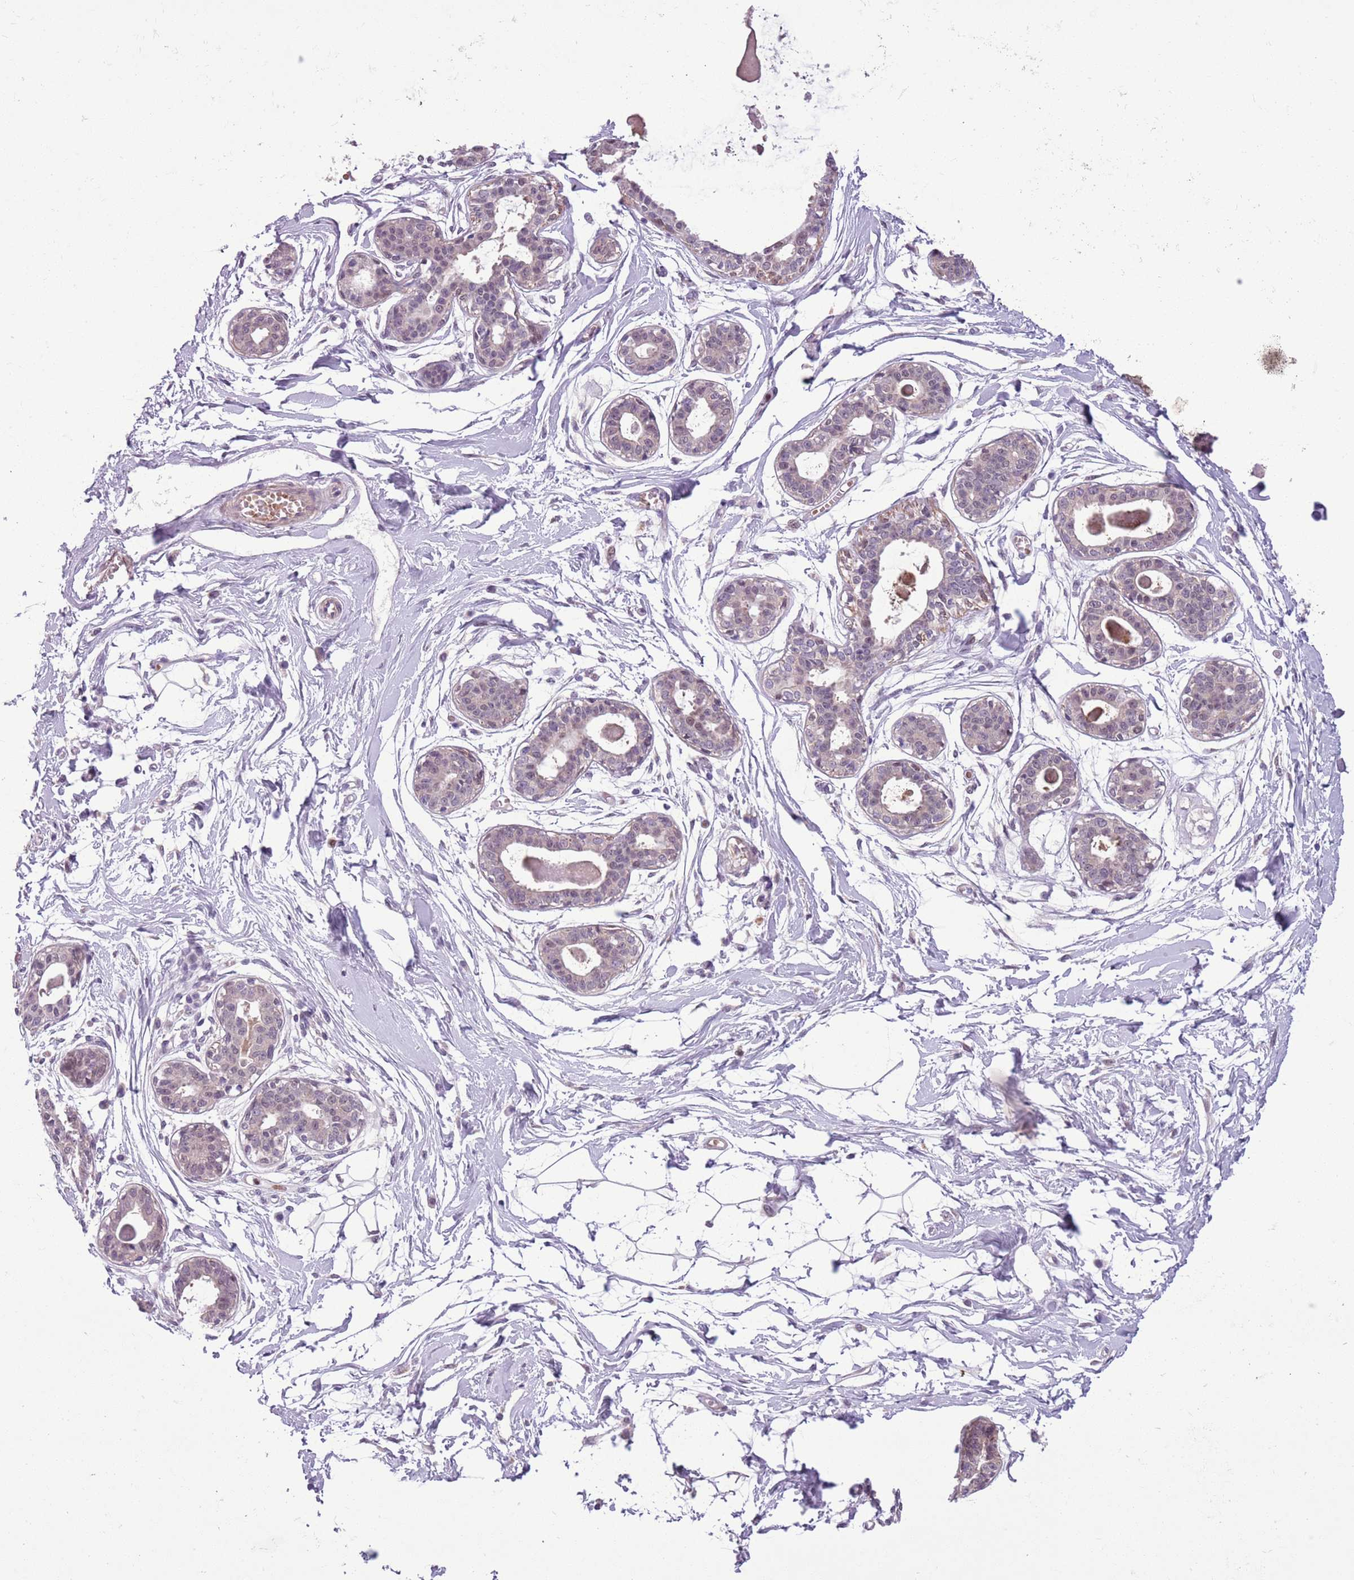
{"staining": {"intensity": "negative", "quantity": "none", "location": "none"}, "tissue": "breast", "cell_type": "Adipocytes", "image_type": "normal", "snomed": [{"axis": "morphology", "description": "Normal tissue, NOS"}, {"axis": "topography", "description": "Breast"}], "caption": "Breast was stained to show a protein in brown. There is no significant positivity in adipocytes. (Brightfield microscopy of DAB (3,3'-diaminobenzidine) immunohistochemistry at high magnification).", "gene": "ADCY7", "patient": {"sex": "female", "age": 45}}